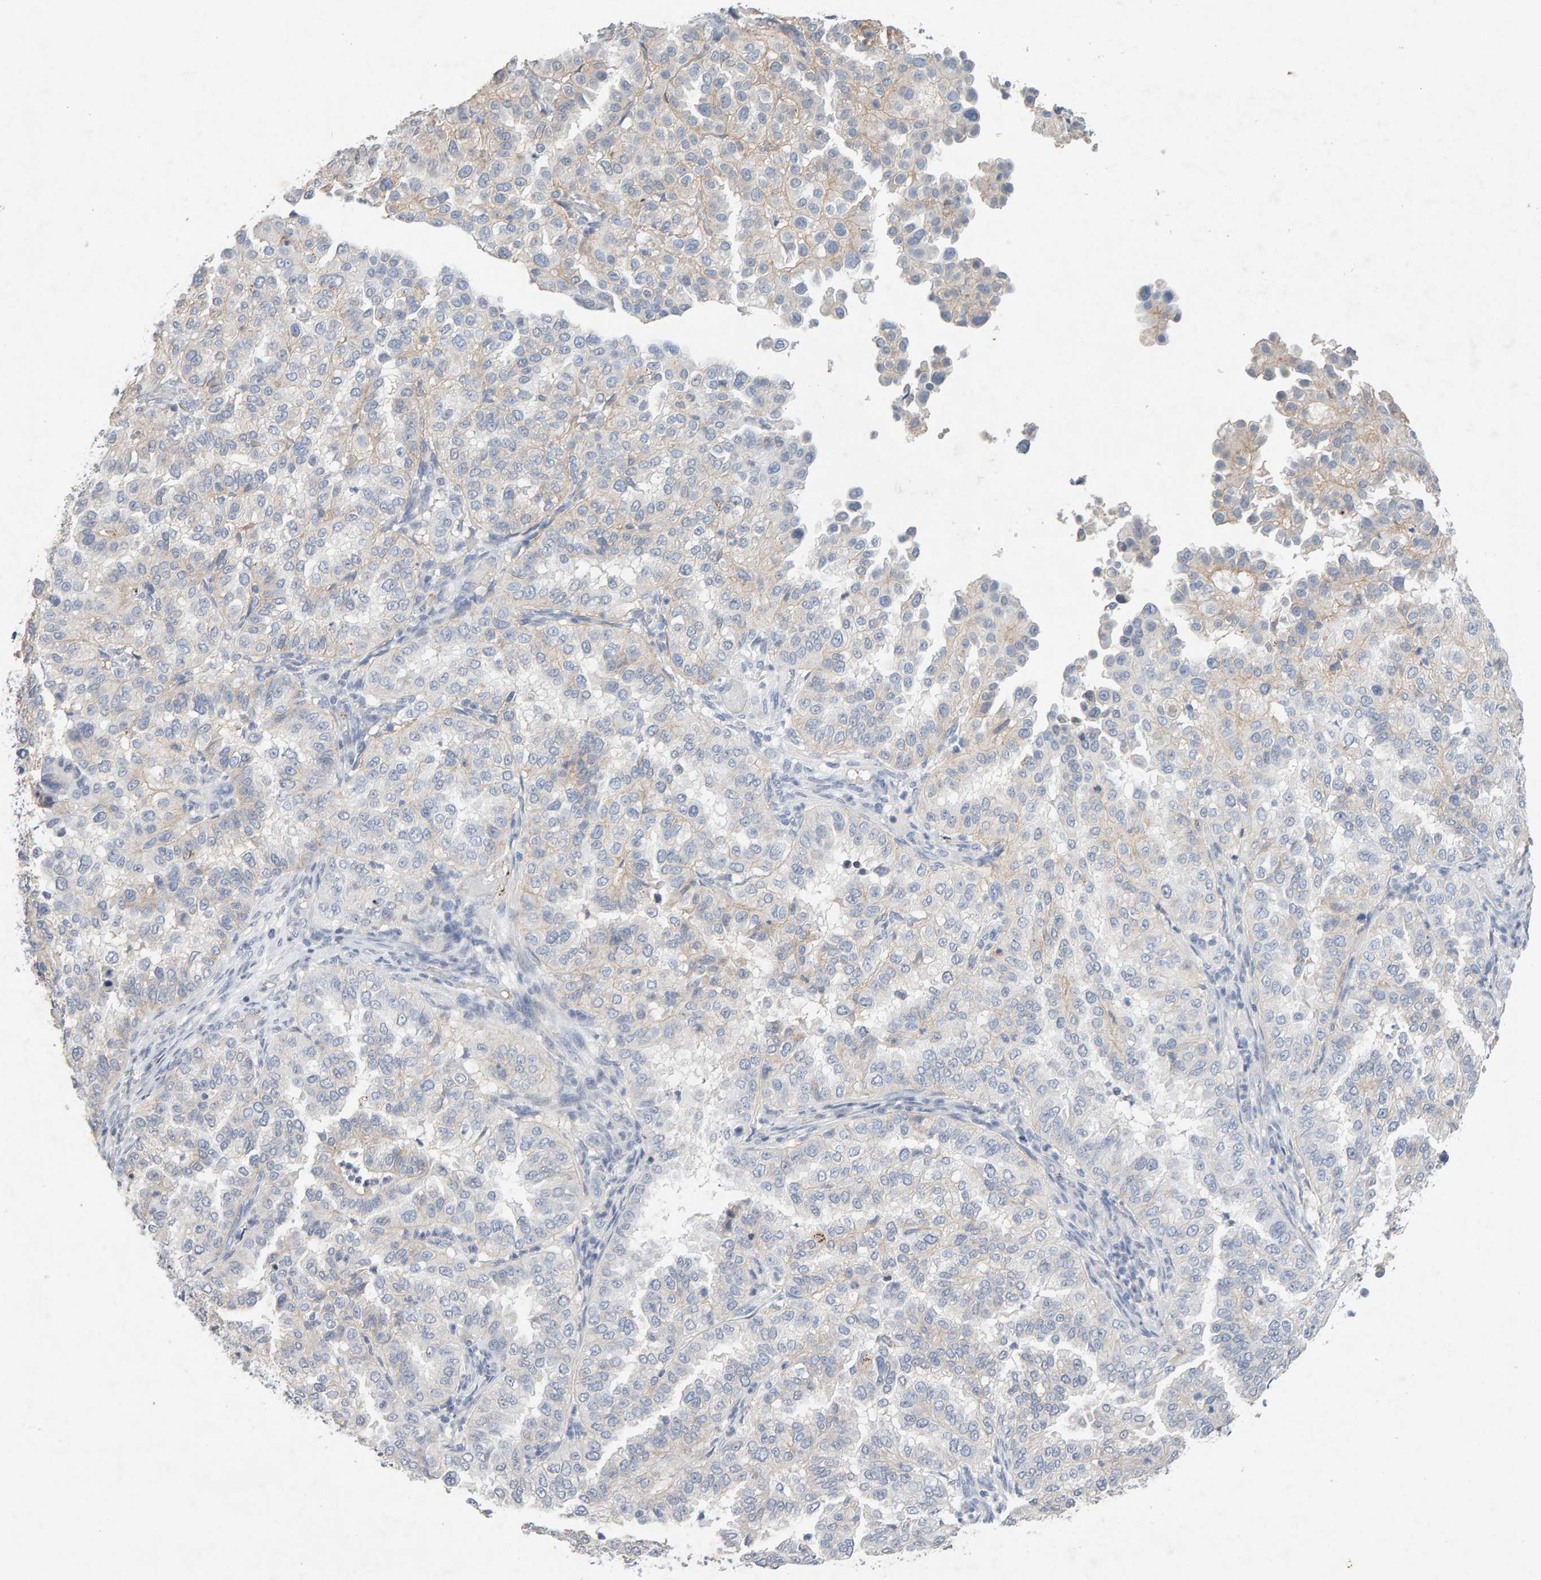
{"staining": {"intensity": "negative", "quantity": "none", "location": "none"}, "tissue": "endometrial cancer", "cell_type": "Tumor cells", "image_type": "cancer", "snomed": [{"axis": "morphology", "description": "Adenocarcinoma, NOS"}, {"axis": "topography", "description": "Endometrium"}], "caption": "This is an IHC photomicrograph of human adenocarcinoma (endometrial). There is no staining in tumor cells.", "gene": "PTPRM", "patient": {"sex": "female", "age": 85}}